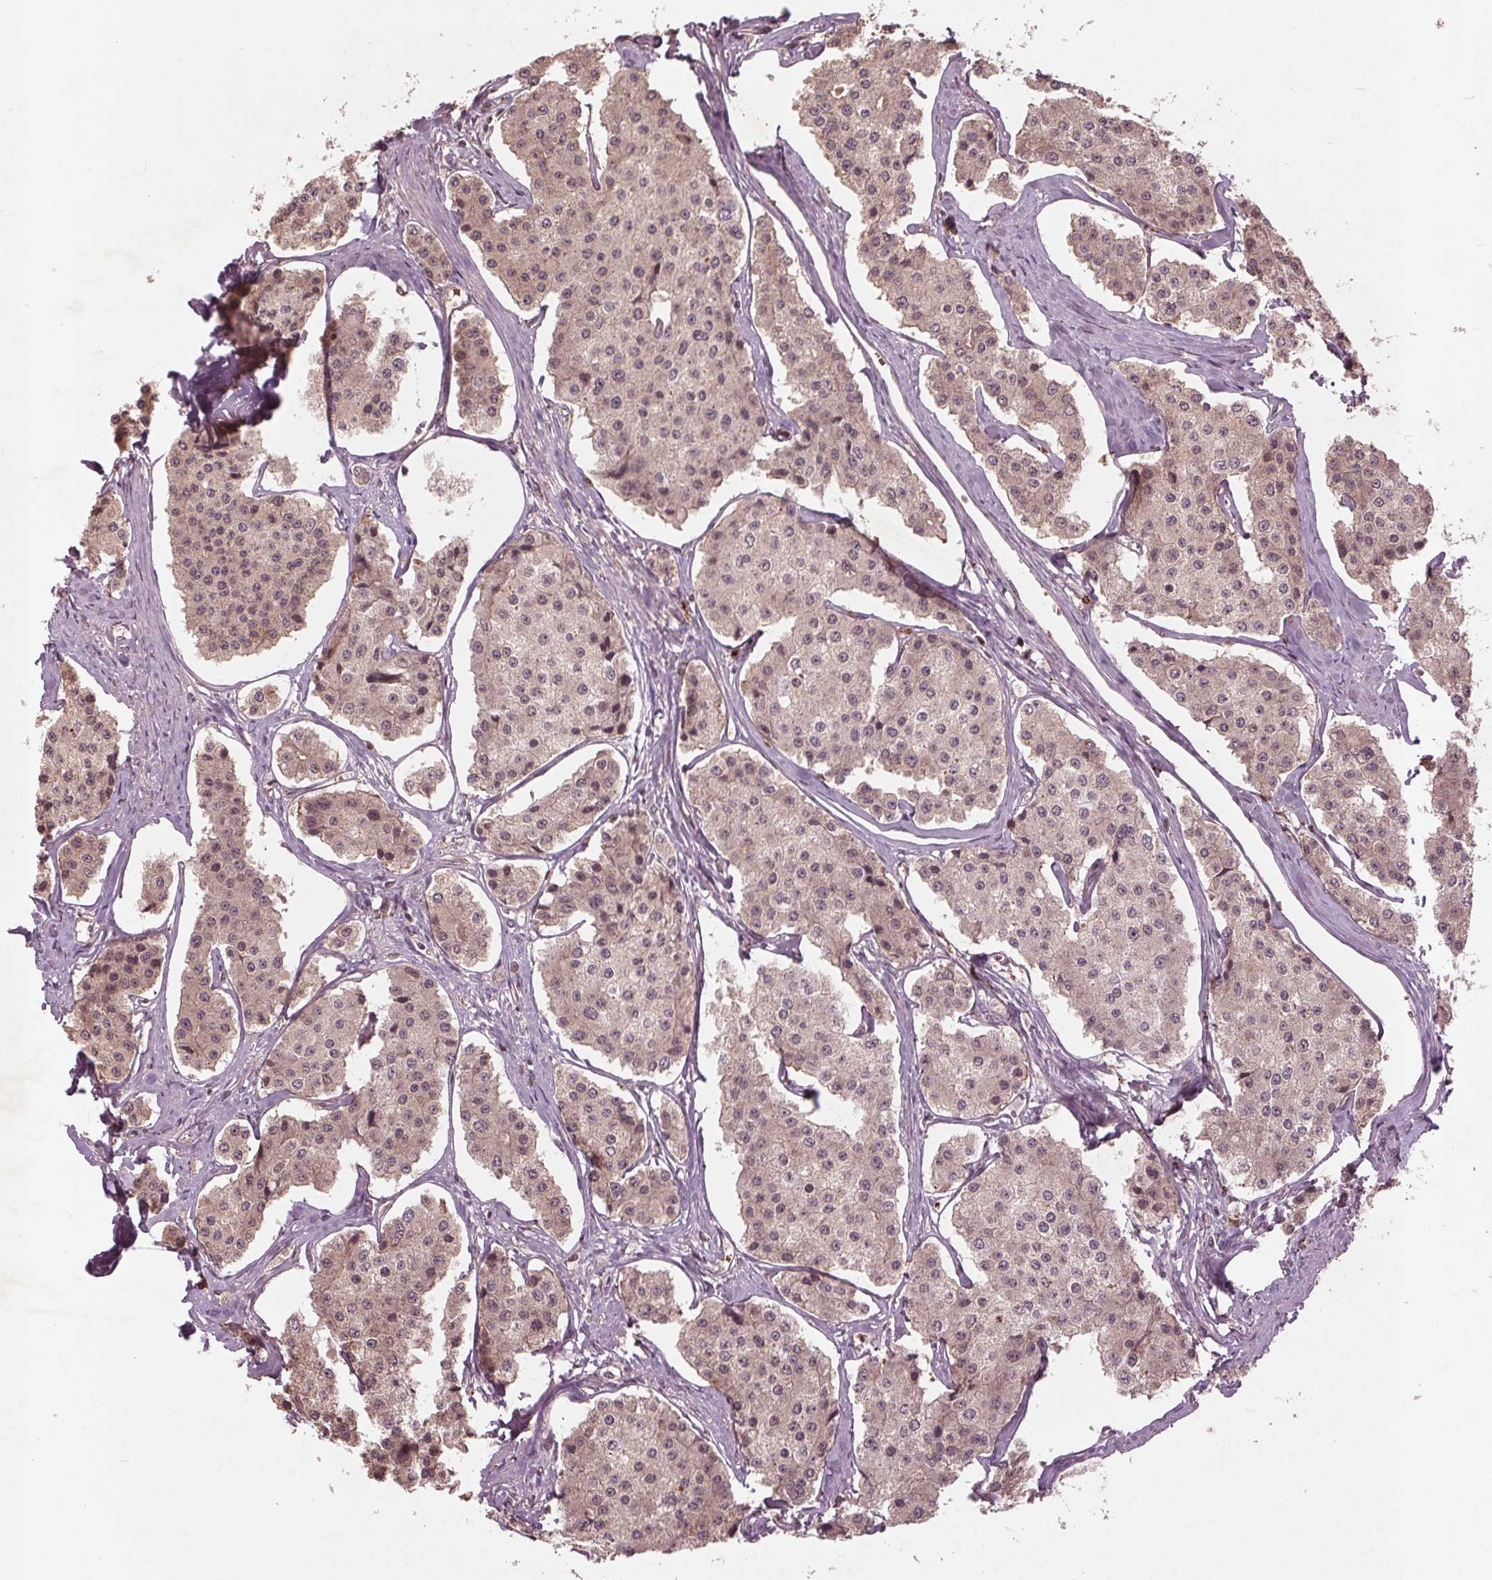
{"staining": {"intensity": "weak", "quantity": ">75%", "location": "cytoplasmic/membranous"}, "tissue": "carcinoid", "cell_type": "Tumor cells", "image_type": "cancer", "snomed": [{"axis": "morphology", "description": "Carcinoid, malignant, NOS"}, {"axis": "topography", "description": "Small intestine"}], "caption": "Malignant carcinoid tissue demonstrates weak cytoplasmic/membranous expression in about >75% of tumor cells, visualized by immunohistochemistry.", "gene": "CDKL4", "patient": {"sex": "female", "age": 65}}